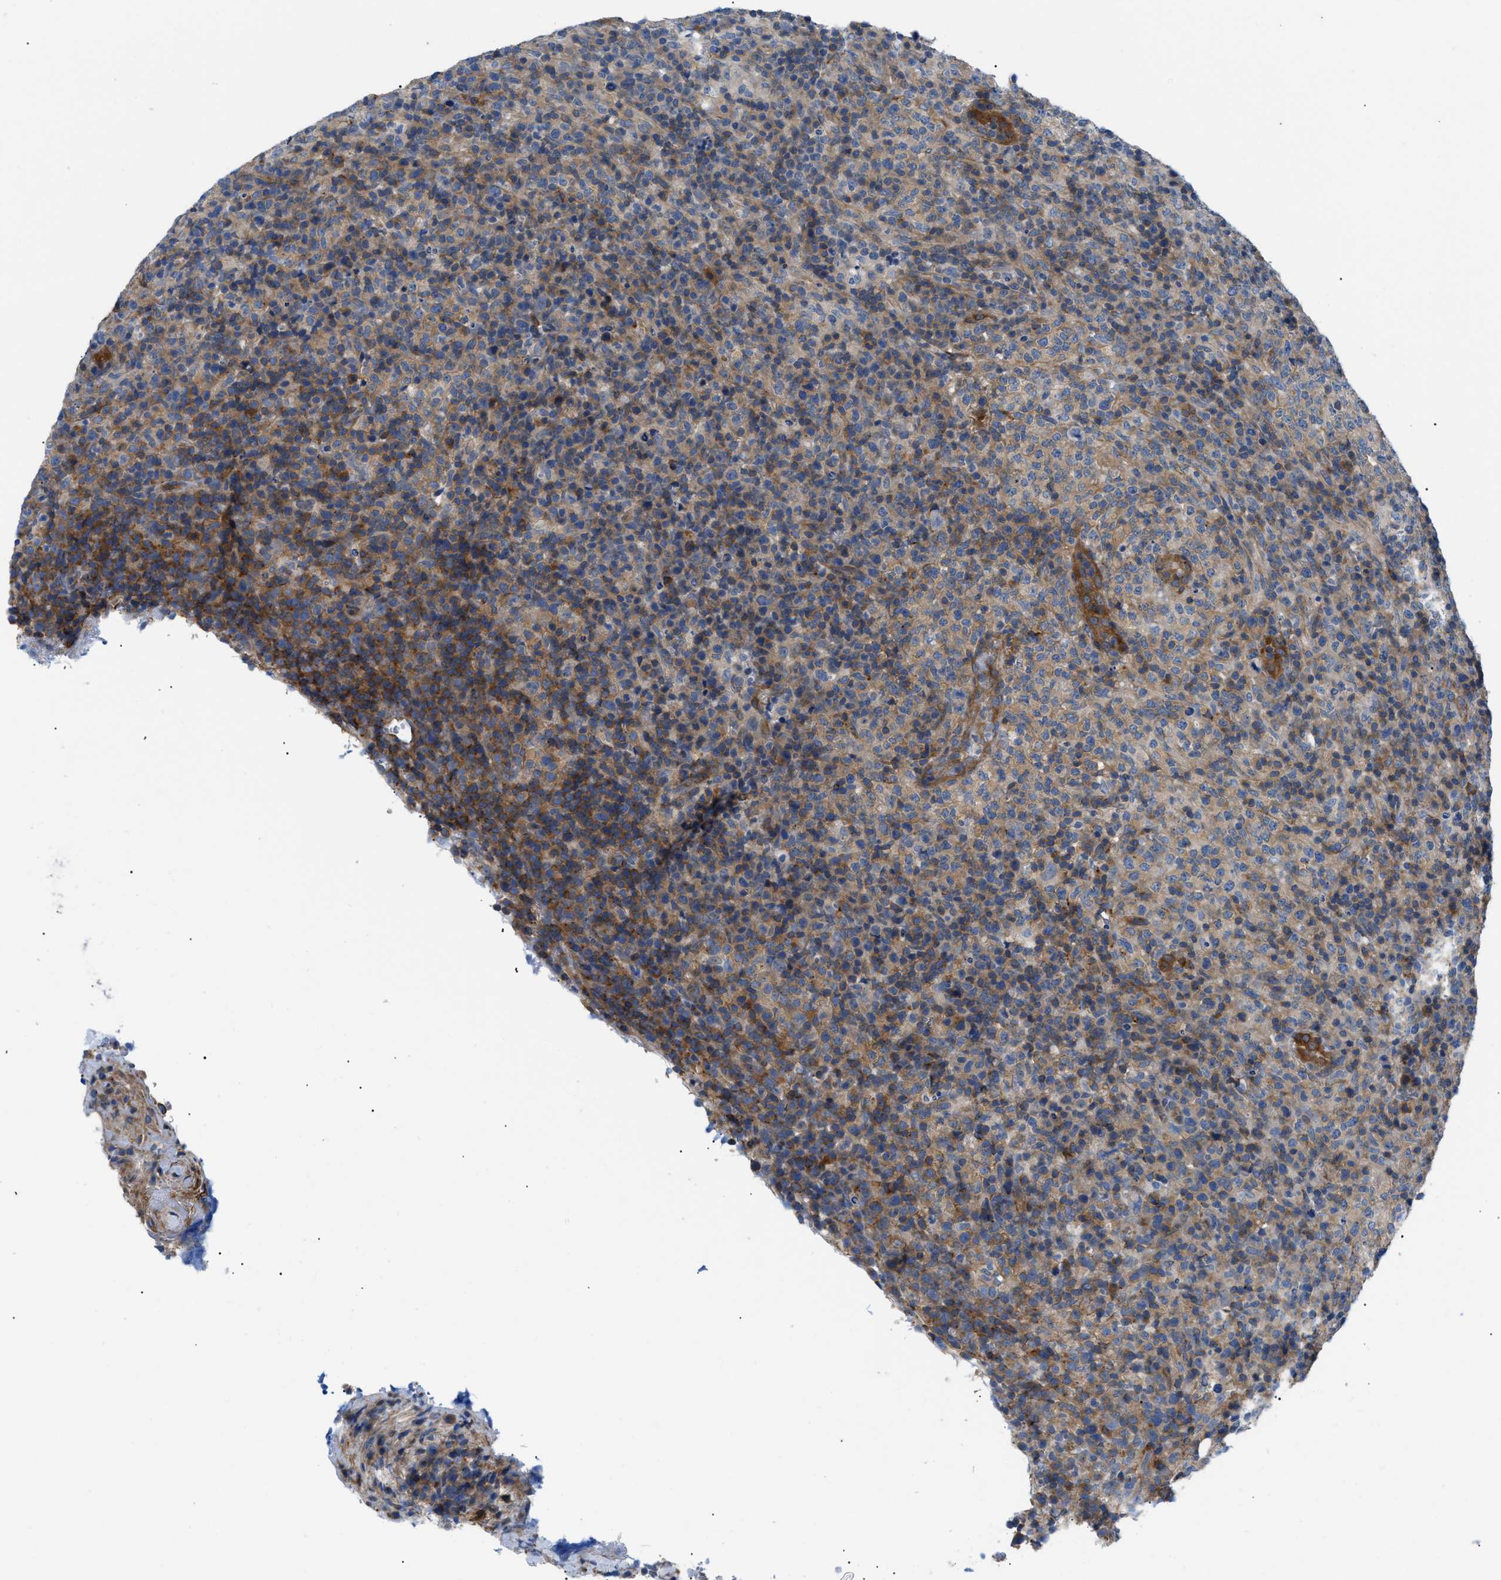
{"staining": {"intensity": "moderate", "quantity": "<25%", "location": "cytoplasmic/membranous"}, "tissue": "lymphoma", "cell_type": "Tumor cells", "image_type": "cancer", "snomed": [{"axis": "morphology", "description": "Malignant lymphoma, non-Hodgkin's type, High grade"}, {"axis": "topography", "description": "Lymph node"}], "caption": "A histopathology image of human malignant lymphoma, non-Hodgkin's type (high-grade) stained for a protein exhibits moderate cytoplasmic/membranous brown staining in tumor cells. (DAB = brown stain, brightfield microscopy at high magnification).", "gene": "HSPB8", "patient": {"sex": "female", "age": 76}}